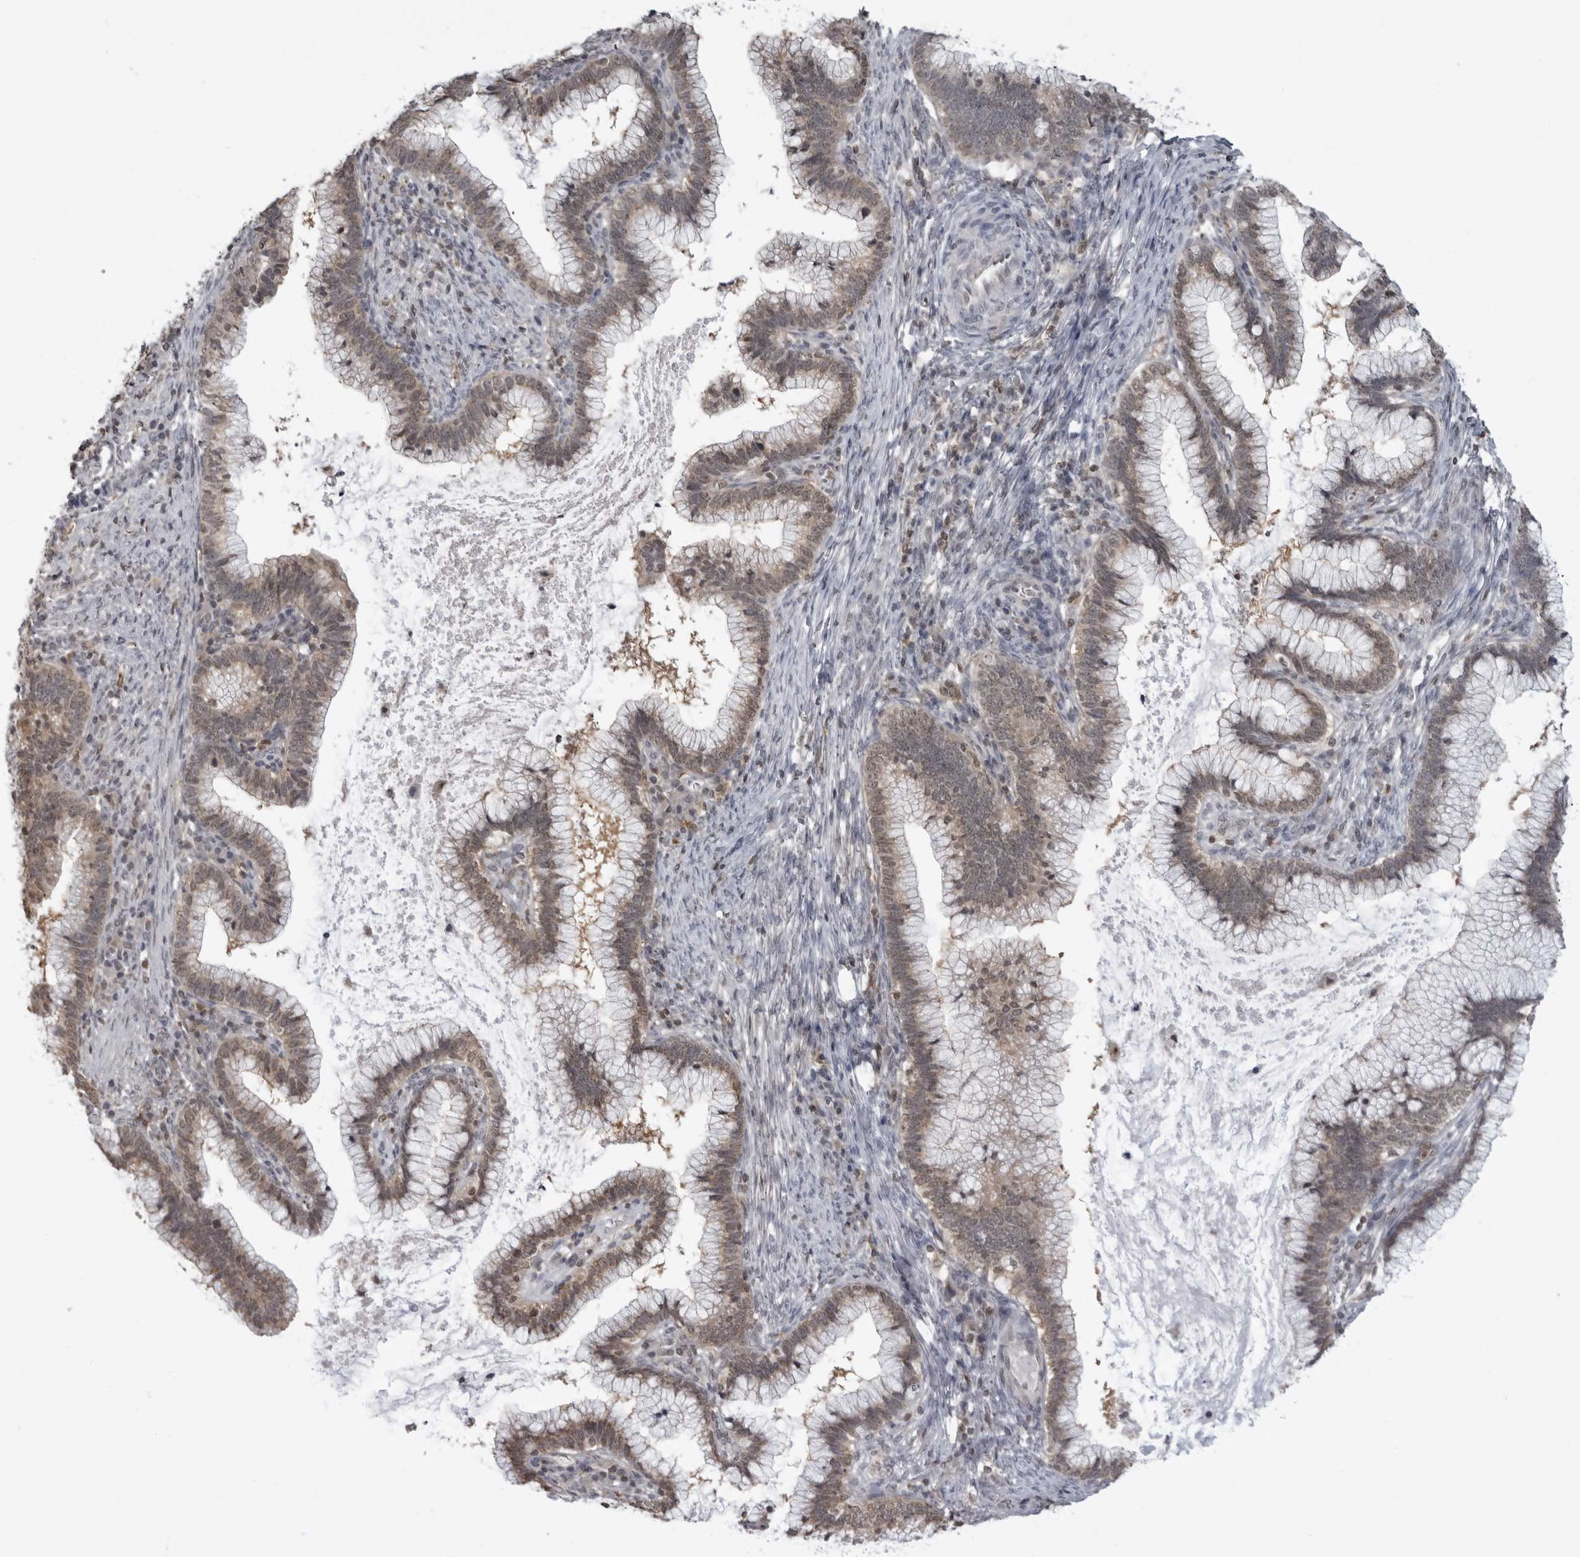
{"staining": {"intensity": "moderate", "quantity": ">75%", "location": "cytoplasmic/membranous,nuclear"}, "tissue": "cervical cancer", "cell_type": "Tumor cells", "image_type": "cancer", "snomed": [{"axis": "morphology", "description": "Adenocarcinoma, NOS"}, {"axis": "topography", "description": "Cervix"}], "caption": "Immunohistochemical staining of adenocarcinoma (cervical) shows medium levels of moderate cytoplasmic/membranous and nuclear protein expression in approximately >75% of tumor cells.", "gene": "PDCL3", "patient": {"sex": "female", "age": 36}}